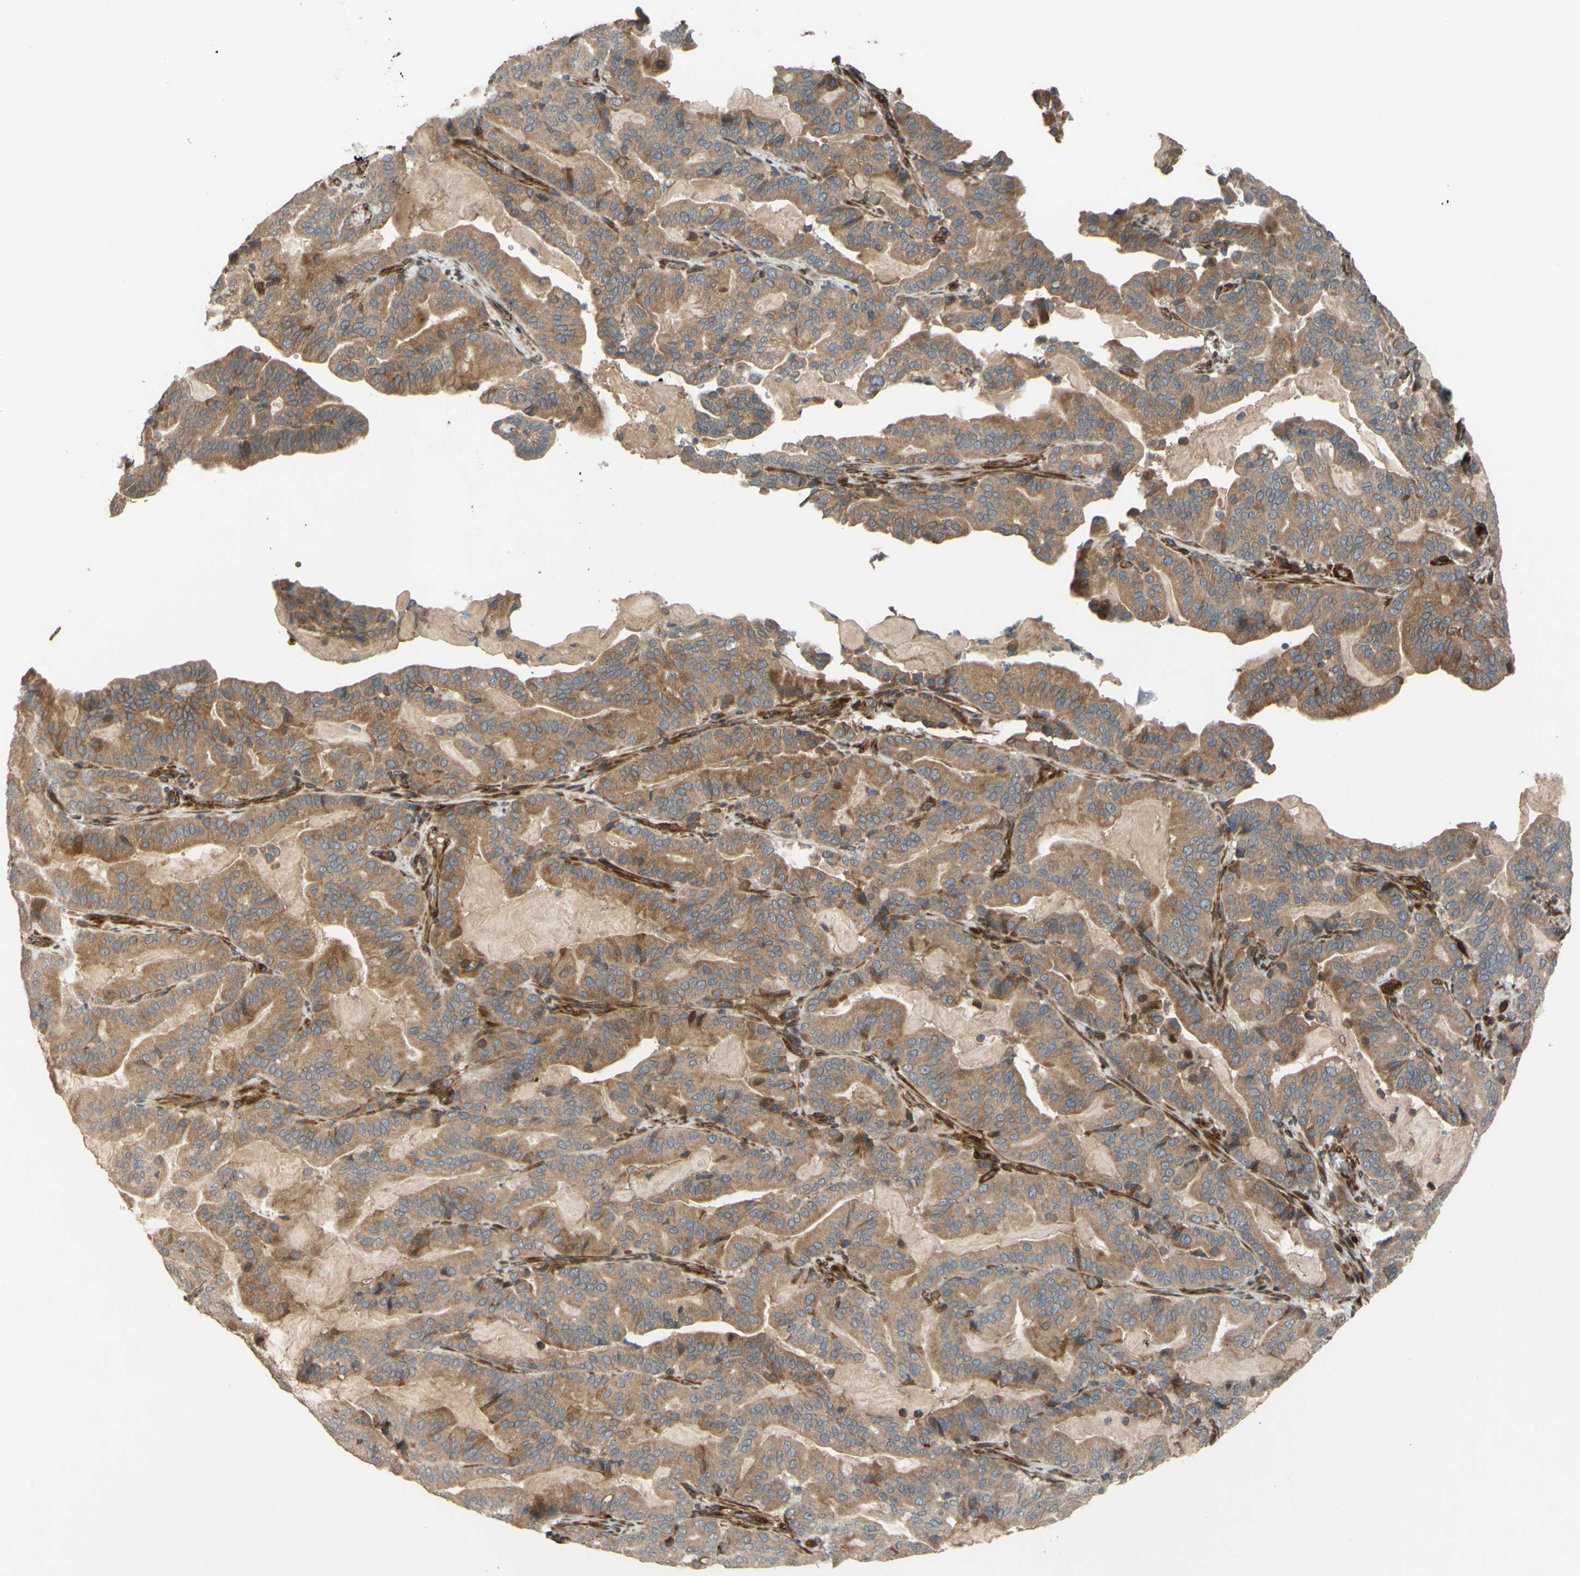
{"staining": {"intensity": "moderate", "quantity": ">75%", "location": "cytoplasmic/membranous"}, "tissue": "pancreatic cancer", "cell_type": "Tumor cells", "image_type": "cancer", "snomed": [{"axis": "morphology", "description": "Adenocarcinoma, NOS"}, {"axis": "topography", "description": "Pancreas"}], "caption": "DAB immunohistochemical staining of adenocarcinoma (pancreatic) displays moderate cytoplasmic/membranous protein expression in about >75% of tumor cells.", "gene": "SPTLC1", "patient": {"sex": "male", "age": 63}}